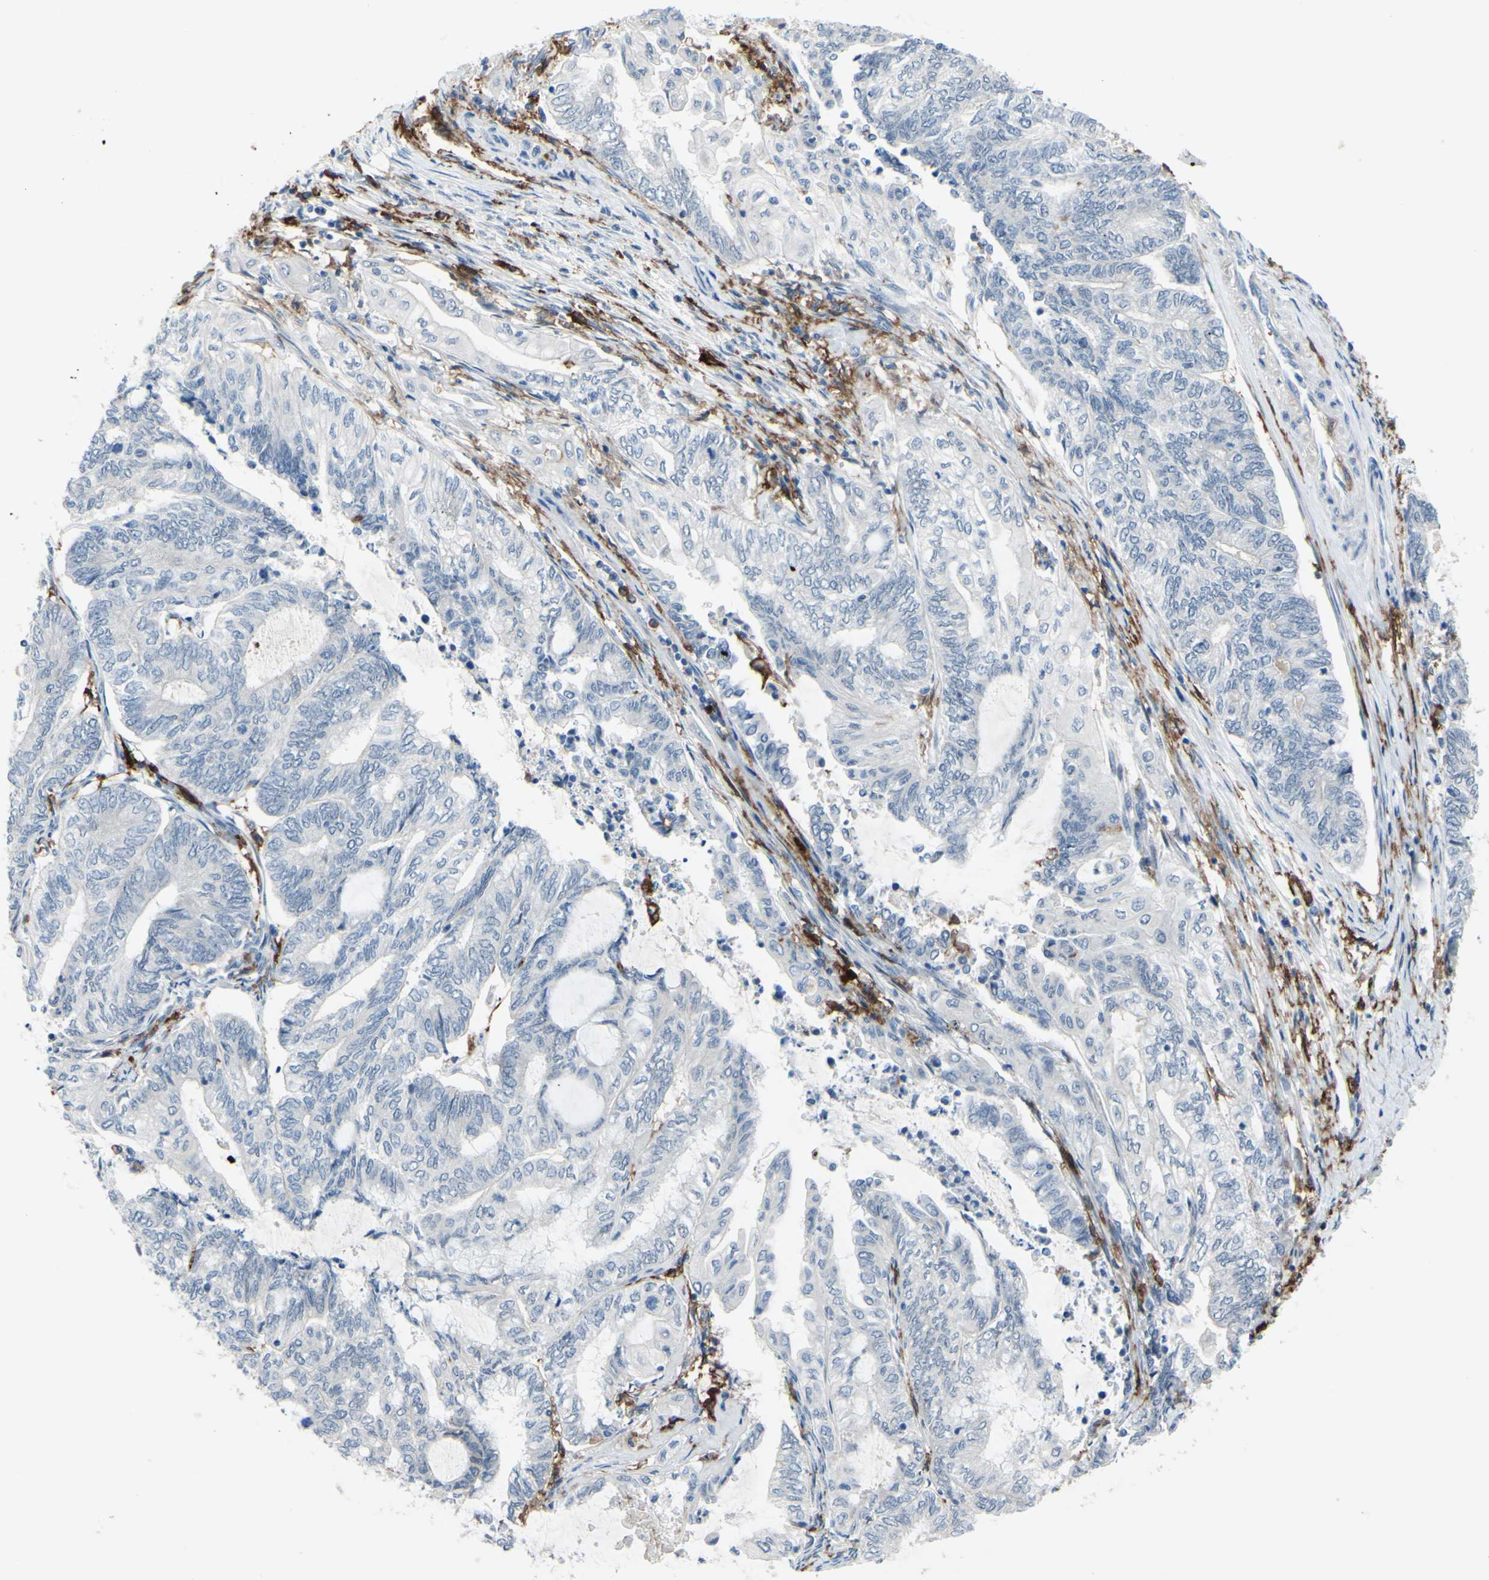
{"staining": {"intensity": "negative", "quantity": "none", "location": "none"}, "tissue": "endometrial cancer", "cell_type": "Tumor cells", "image_type": "cancer", "snomed": [{"axis": "morphology", "description": "Adenocarcinoma, NOS"}, {"axis": "topography", "description": "Uterus"}, {"axis": "topography", "description": "Endometrium"}], "caption": "Tumor cells are negative for brown protein staining in endometrial cancer (adenocarcinoma).", "gene": "FCGR2A", "patient": {"sex": "female", "age": 70}}